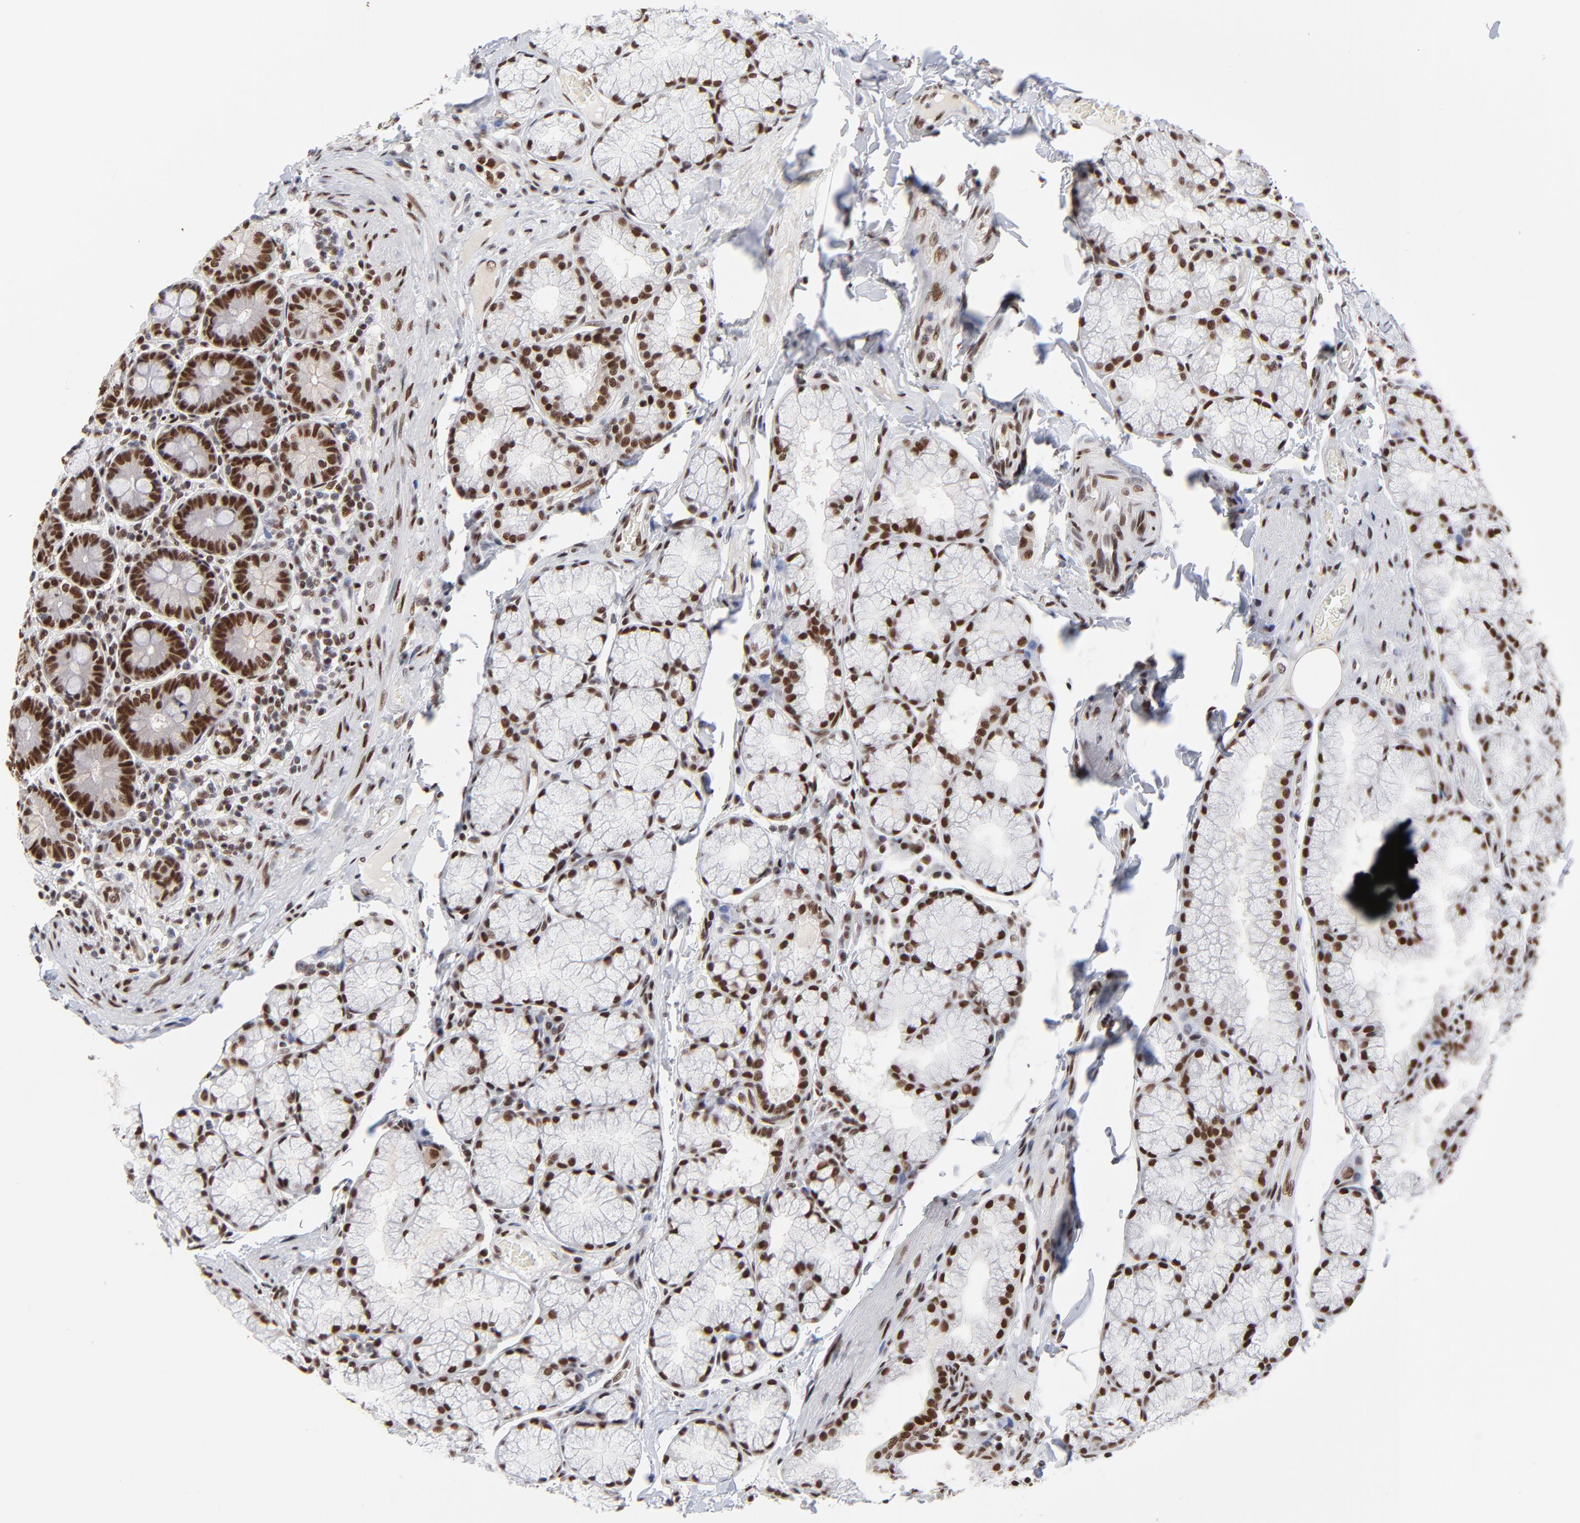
{"staining": {"intensity": "strong", "quantity": ">75%", "location": "nuclear"}, "tissue": "duodenum", "cell_type": "Glandular cells", "image_type": "normal", "snomed": [{"axis": "morphology", "description": "Normal tissue, NOS"}, {"axis": "topography", "description": "Duodenum"}], "caption": "A micrograph of human duodenum stained for a protein displays strong nuclear brown staining in glandular cells.", "gene": "ZMYM3", "patient": {"sex": "male", "age": 50}}